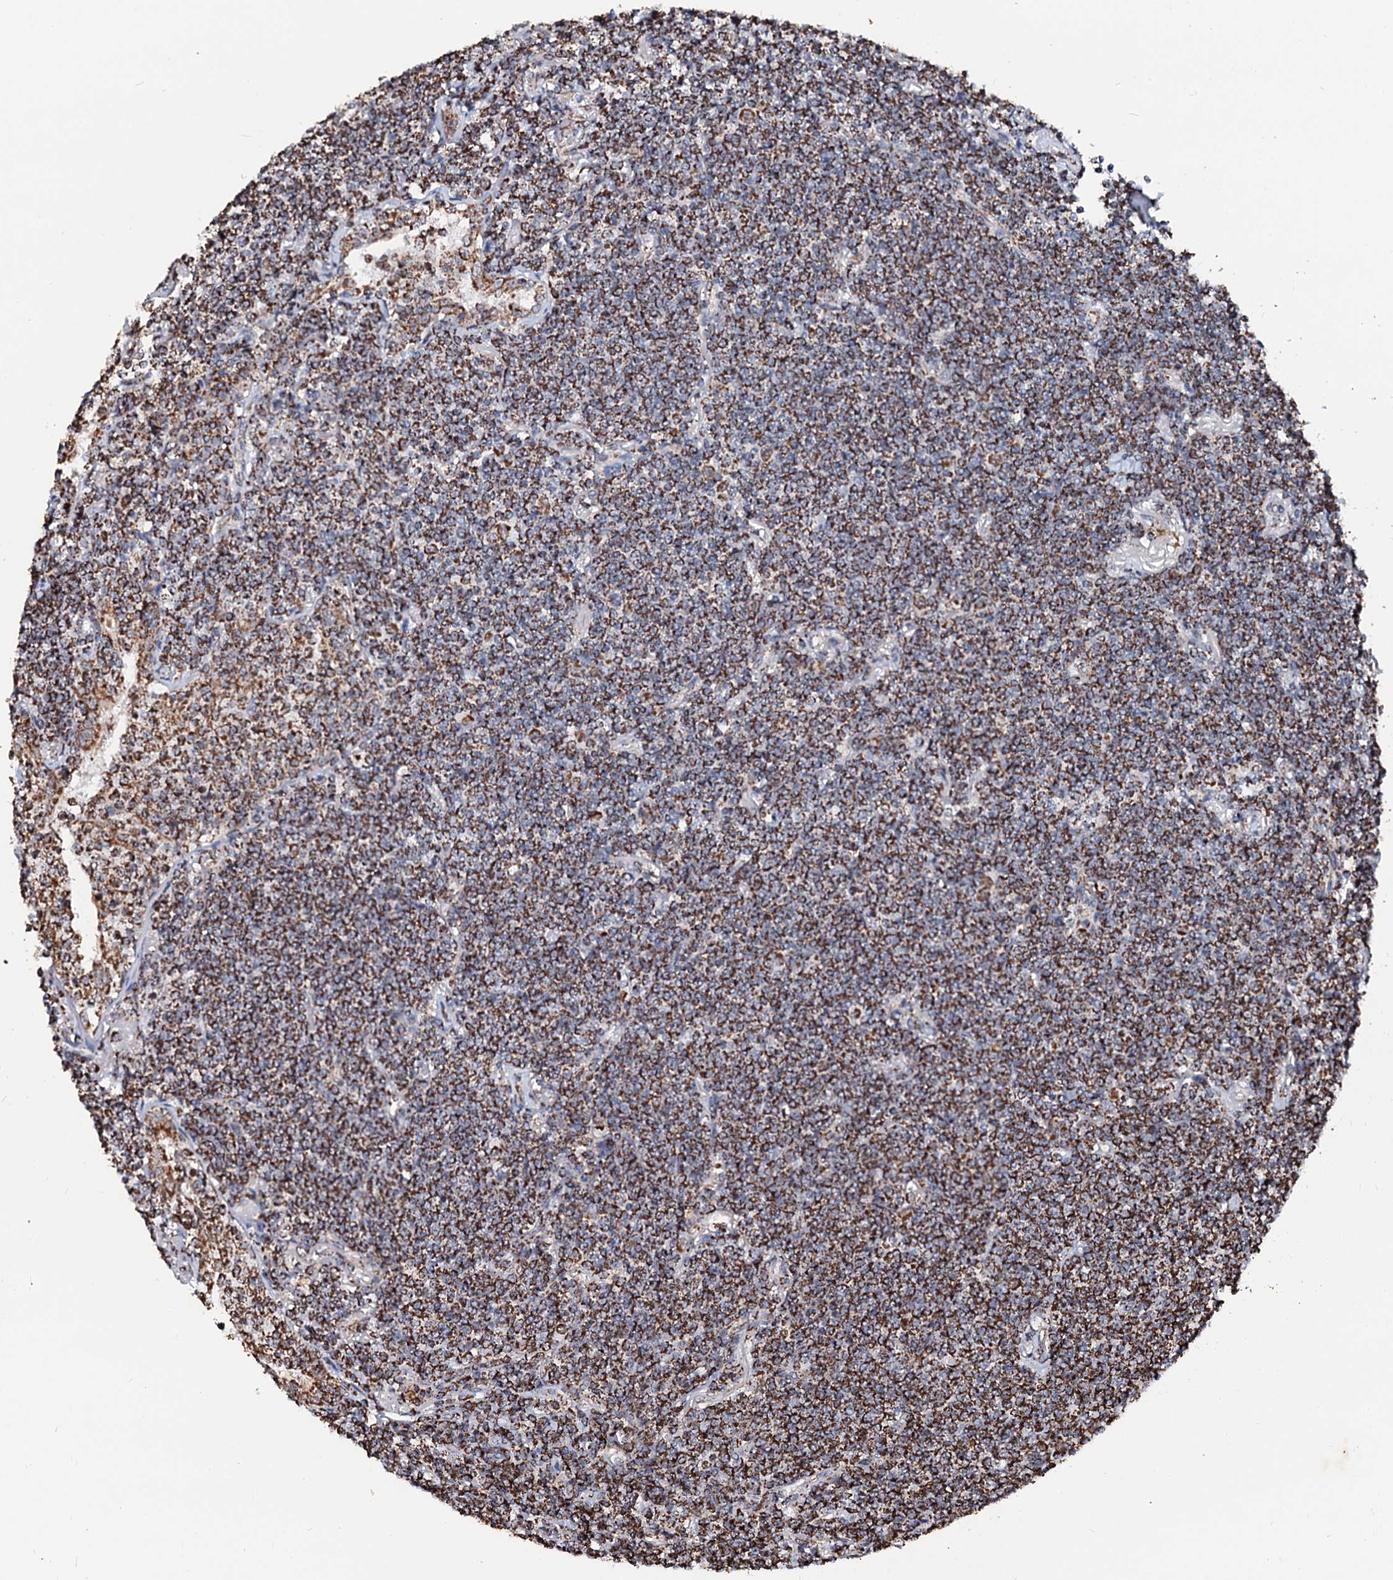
{"staining": {"intensity": "strong", "quantity": ">75%", "location": "cytoplasmic/membranous"}, "tissue": "lymphoma", "cell_type": "Tumor cells", "image_type": "cancer", "snomed": [{"axis": "morphology", "description": "Malignant lymphoma, non-Hodgkin's type, Low grade"}, {"axis": "topography", "description": "Lung"}], "caption": "Approximately >75% of tumor cells in low-grade malignant lymphoma, non-Hodgkin's type display strong cytoplasmic/membranous protein expression as visualized by brown immunohistochemical staining.", "gene": "SECISBP2L", "patient": {"sex": "female", "age": 71}}